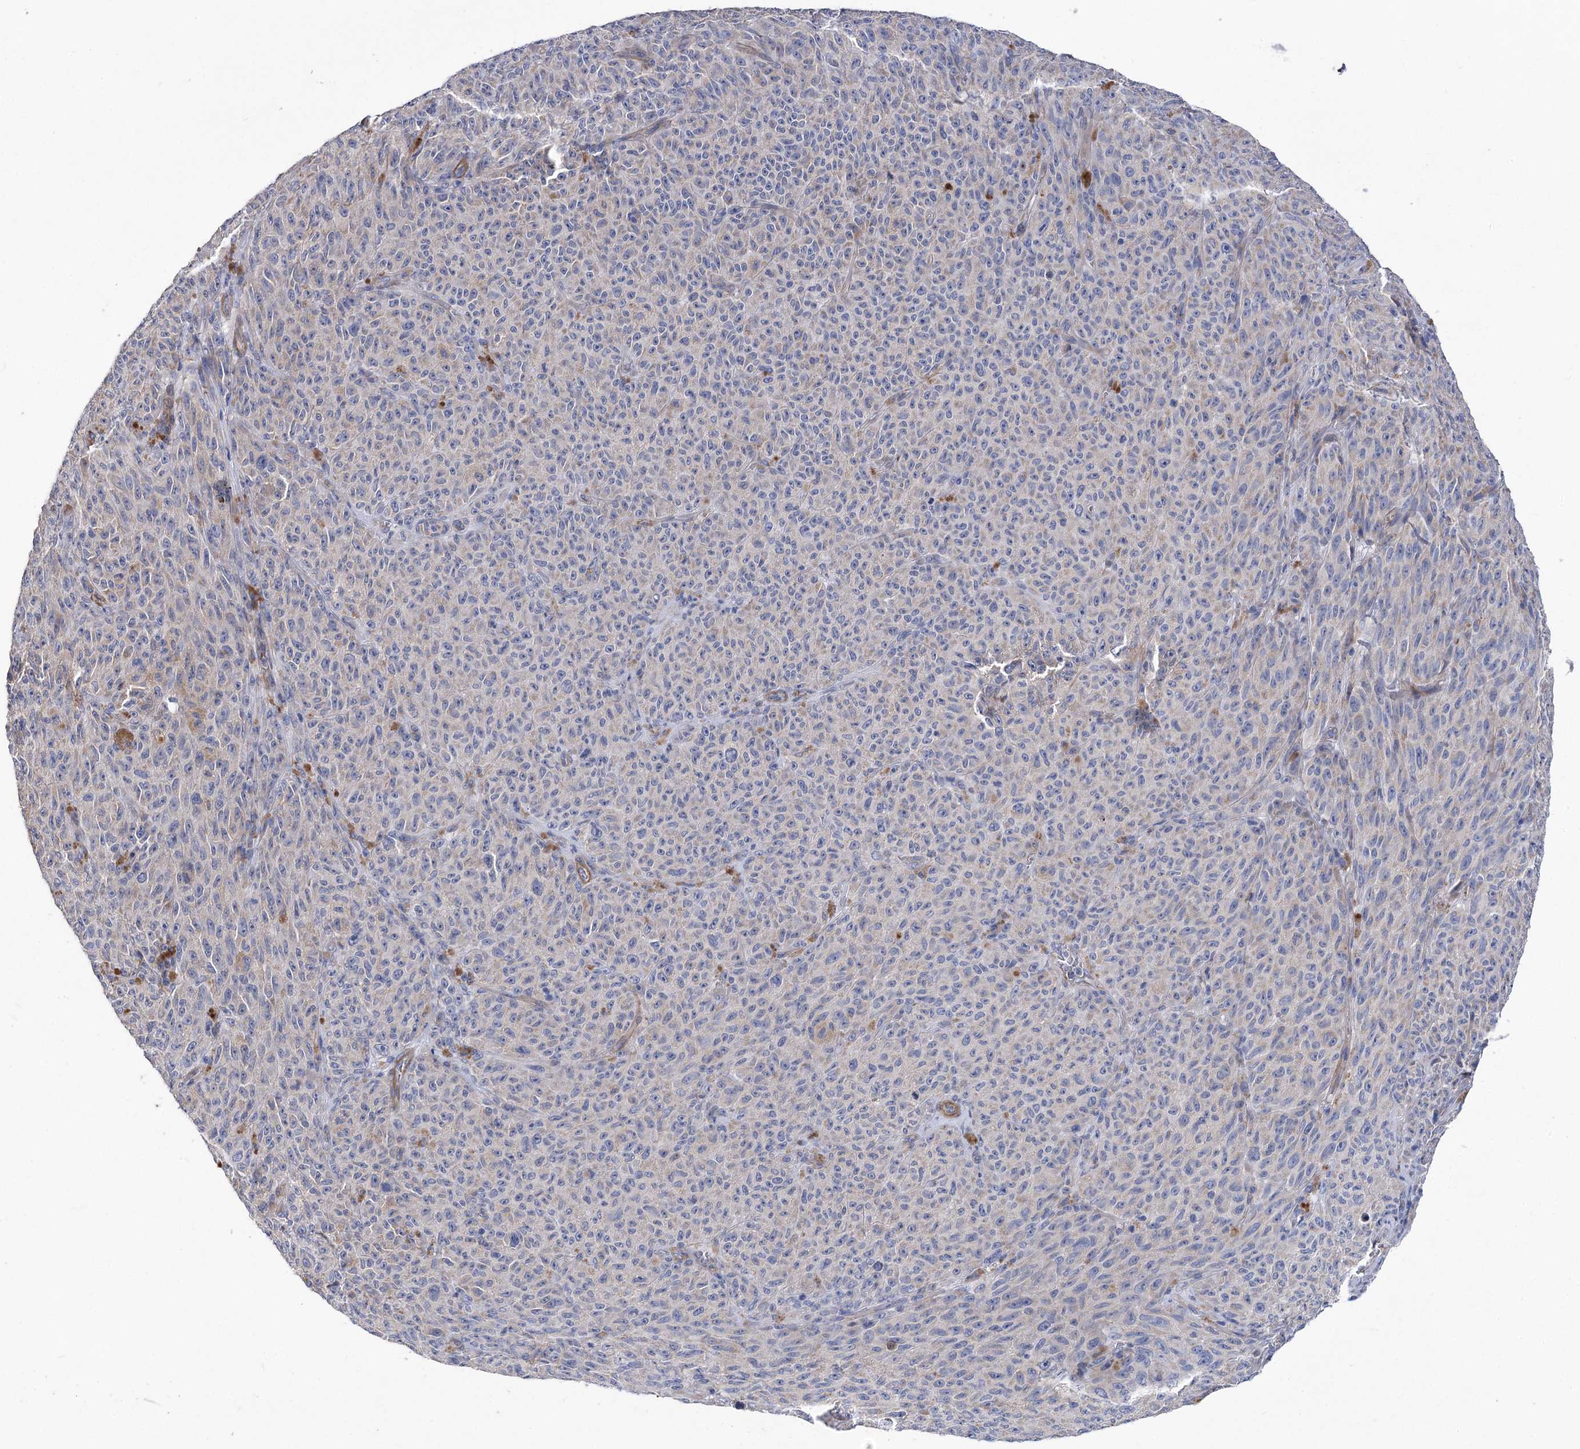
{"staining": {"intensity": "negative", "quantity": "none", "location": "none"}, "tissue": "melanoma", "cell_type": "Tumor cells", "image_type": "cancer", "snomed": [{"axis": "morphology", "description": "Malignant melanoma, NOS"}, {"axis": "topography", "description": "Skin"}], "caption": "The immunohistochemistry histopathology image has no significant positivity in tumor cells of melanoma tissue.", "gene": "RDH16", "patient": {"sex": "female", "age": 82}}